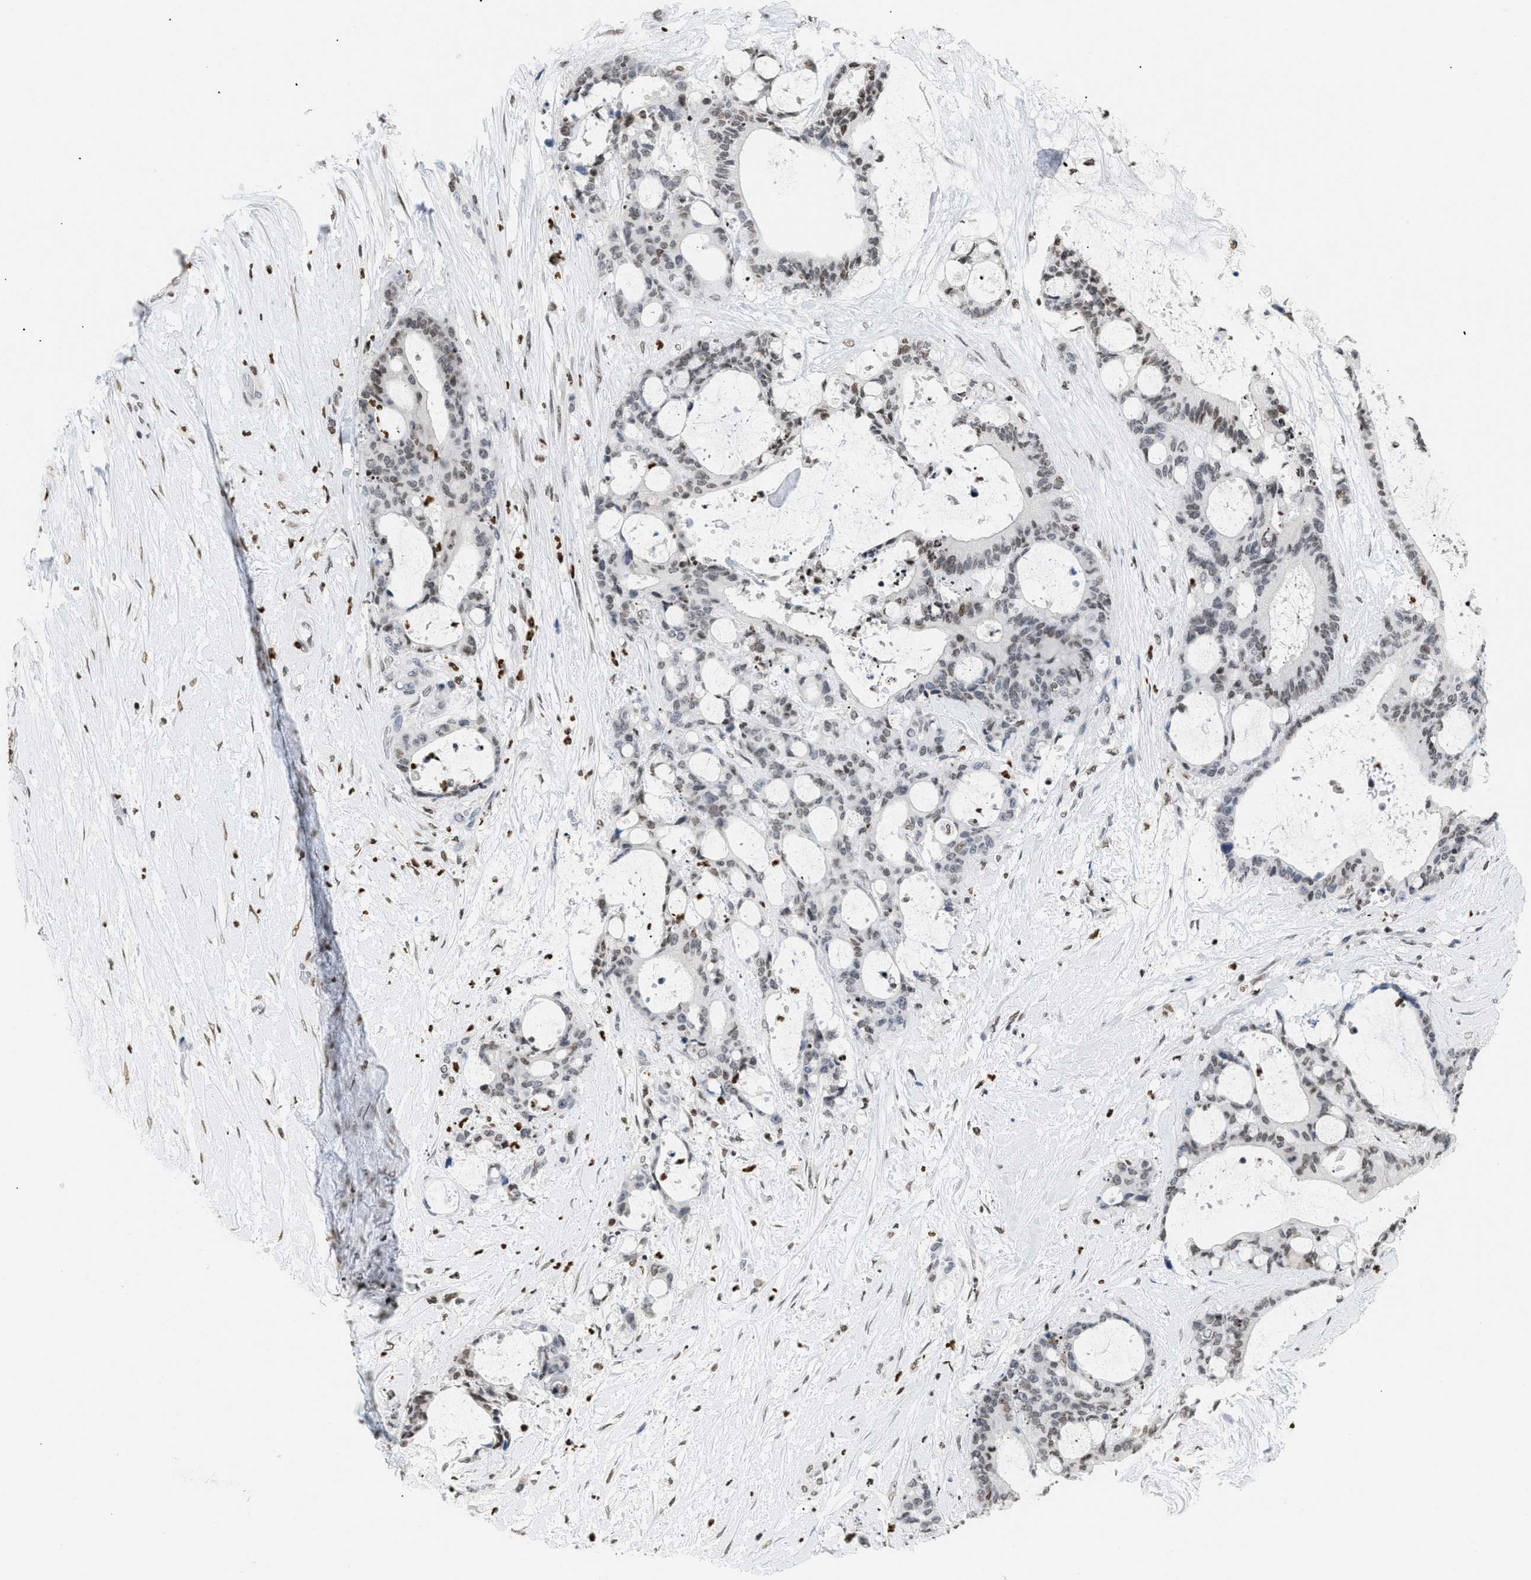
{"staining": {"intensity": "weak", "quantity": ">75%", "location": "nuclear"}, "tissue": "liver cancer", "cell_type": "Tumor cells", "image_type": "cancer", "snomed": [{"axis": "morphology", "description": "Cholangiocarcinoma"}, {"axis": "topography", "description": "Liver"}], "caption": "Immunohistochemistry histopathology image of liver cancer stained for a protein (brown), which demonstrates low levels of weak nuclear positivity in about >75% of tumor cells.", "gene": "HMGN2", "patient": {"sex": "female", "age": 73}}